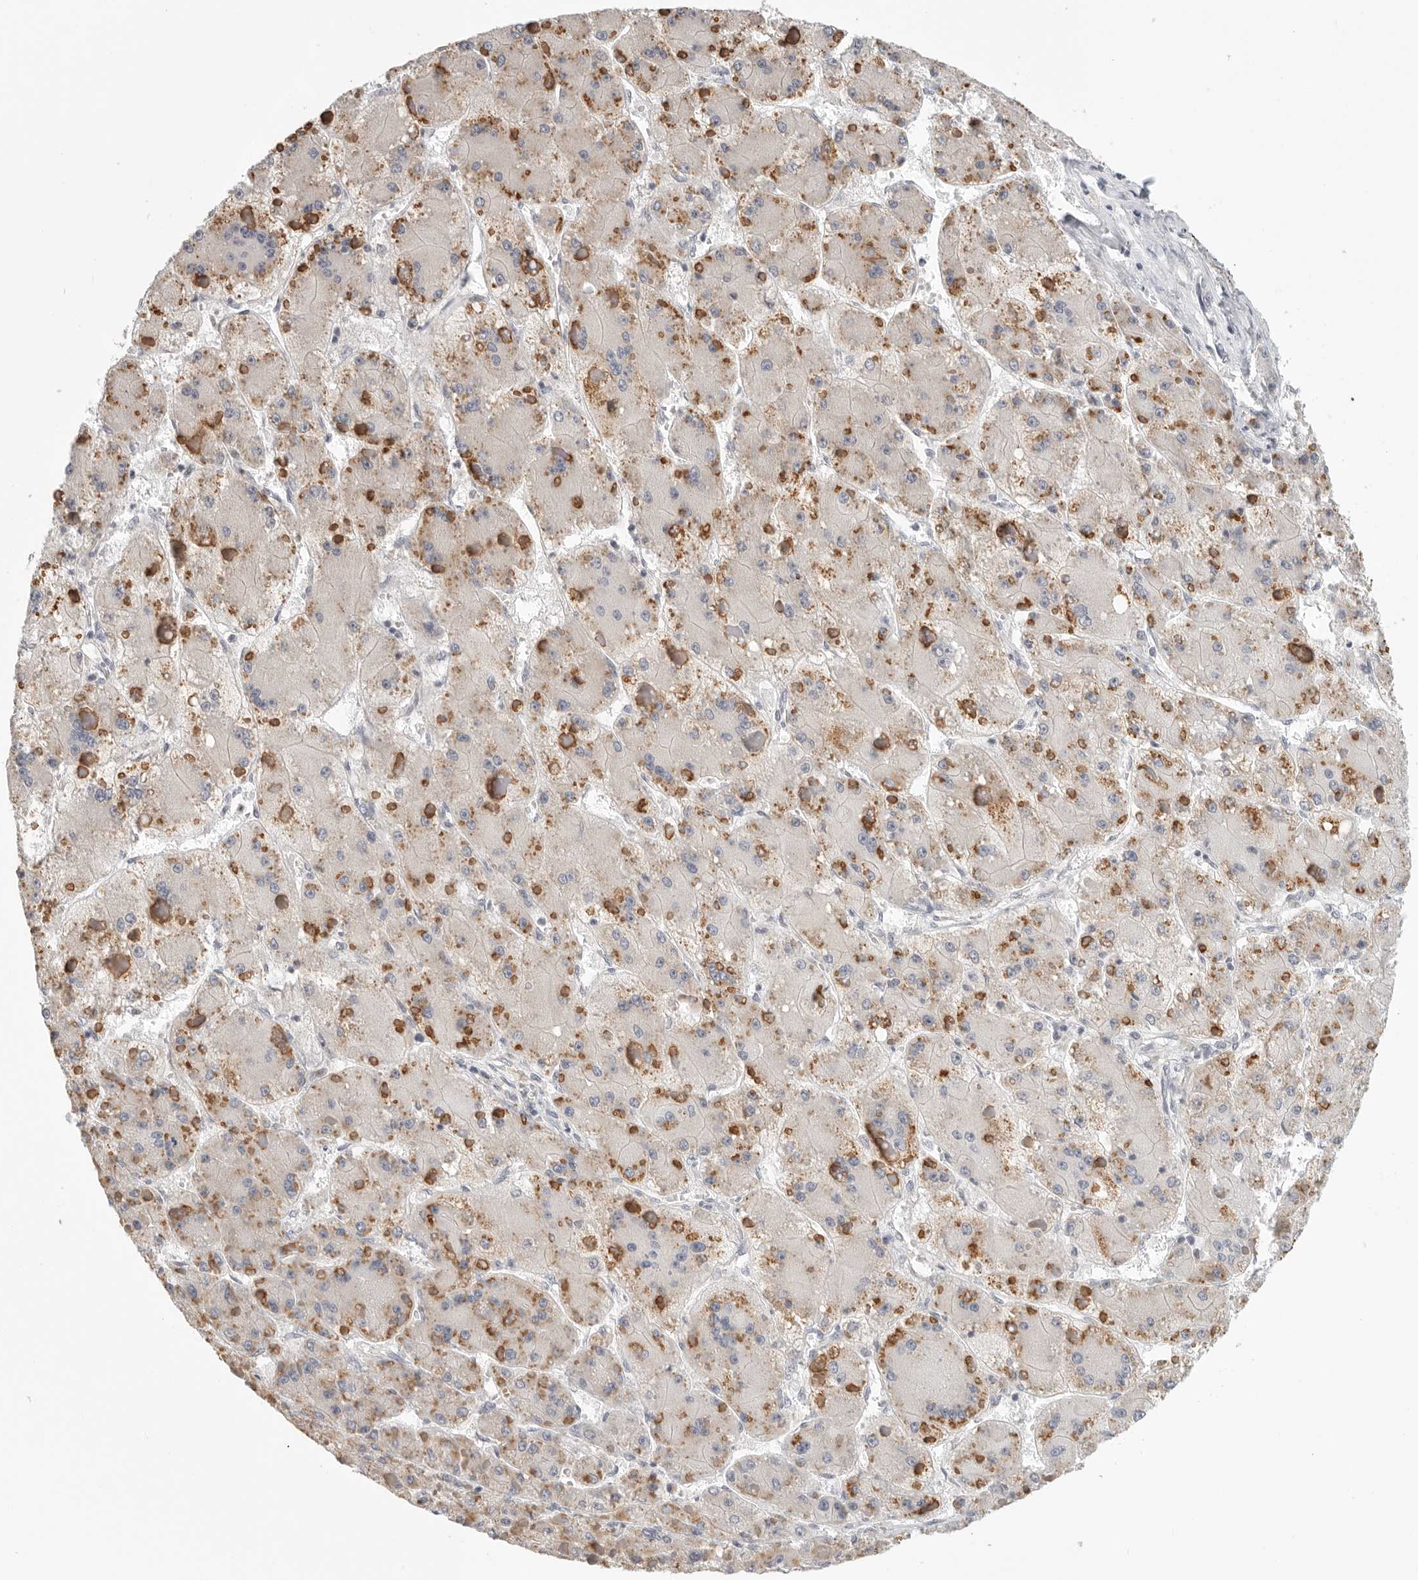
{"staining": {"intensity": "moderate", "quantity": "25%-75%", "location": "cytoplasmic/membranous"}, "tissue": "liver cancer", "cell_type": "Tumor cells", "image_type": "cancer", "snomed": [{"axis": "morphology", "description": "Carcinoma, Hepatocellular, NOS"}, {"axis": "topography", "description": "Liver"}], "caption": "There is medium levels of moderate cytoplasmic/membranous staining in tumor cells of liver cancer (hepatocellular carcinoma), as demonstrated by immunohistochemical staining (brown color).", "gene": "STAB2", "patient": {"sex": "female", "age": 73}}